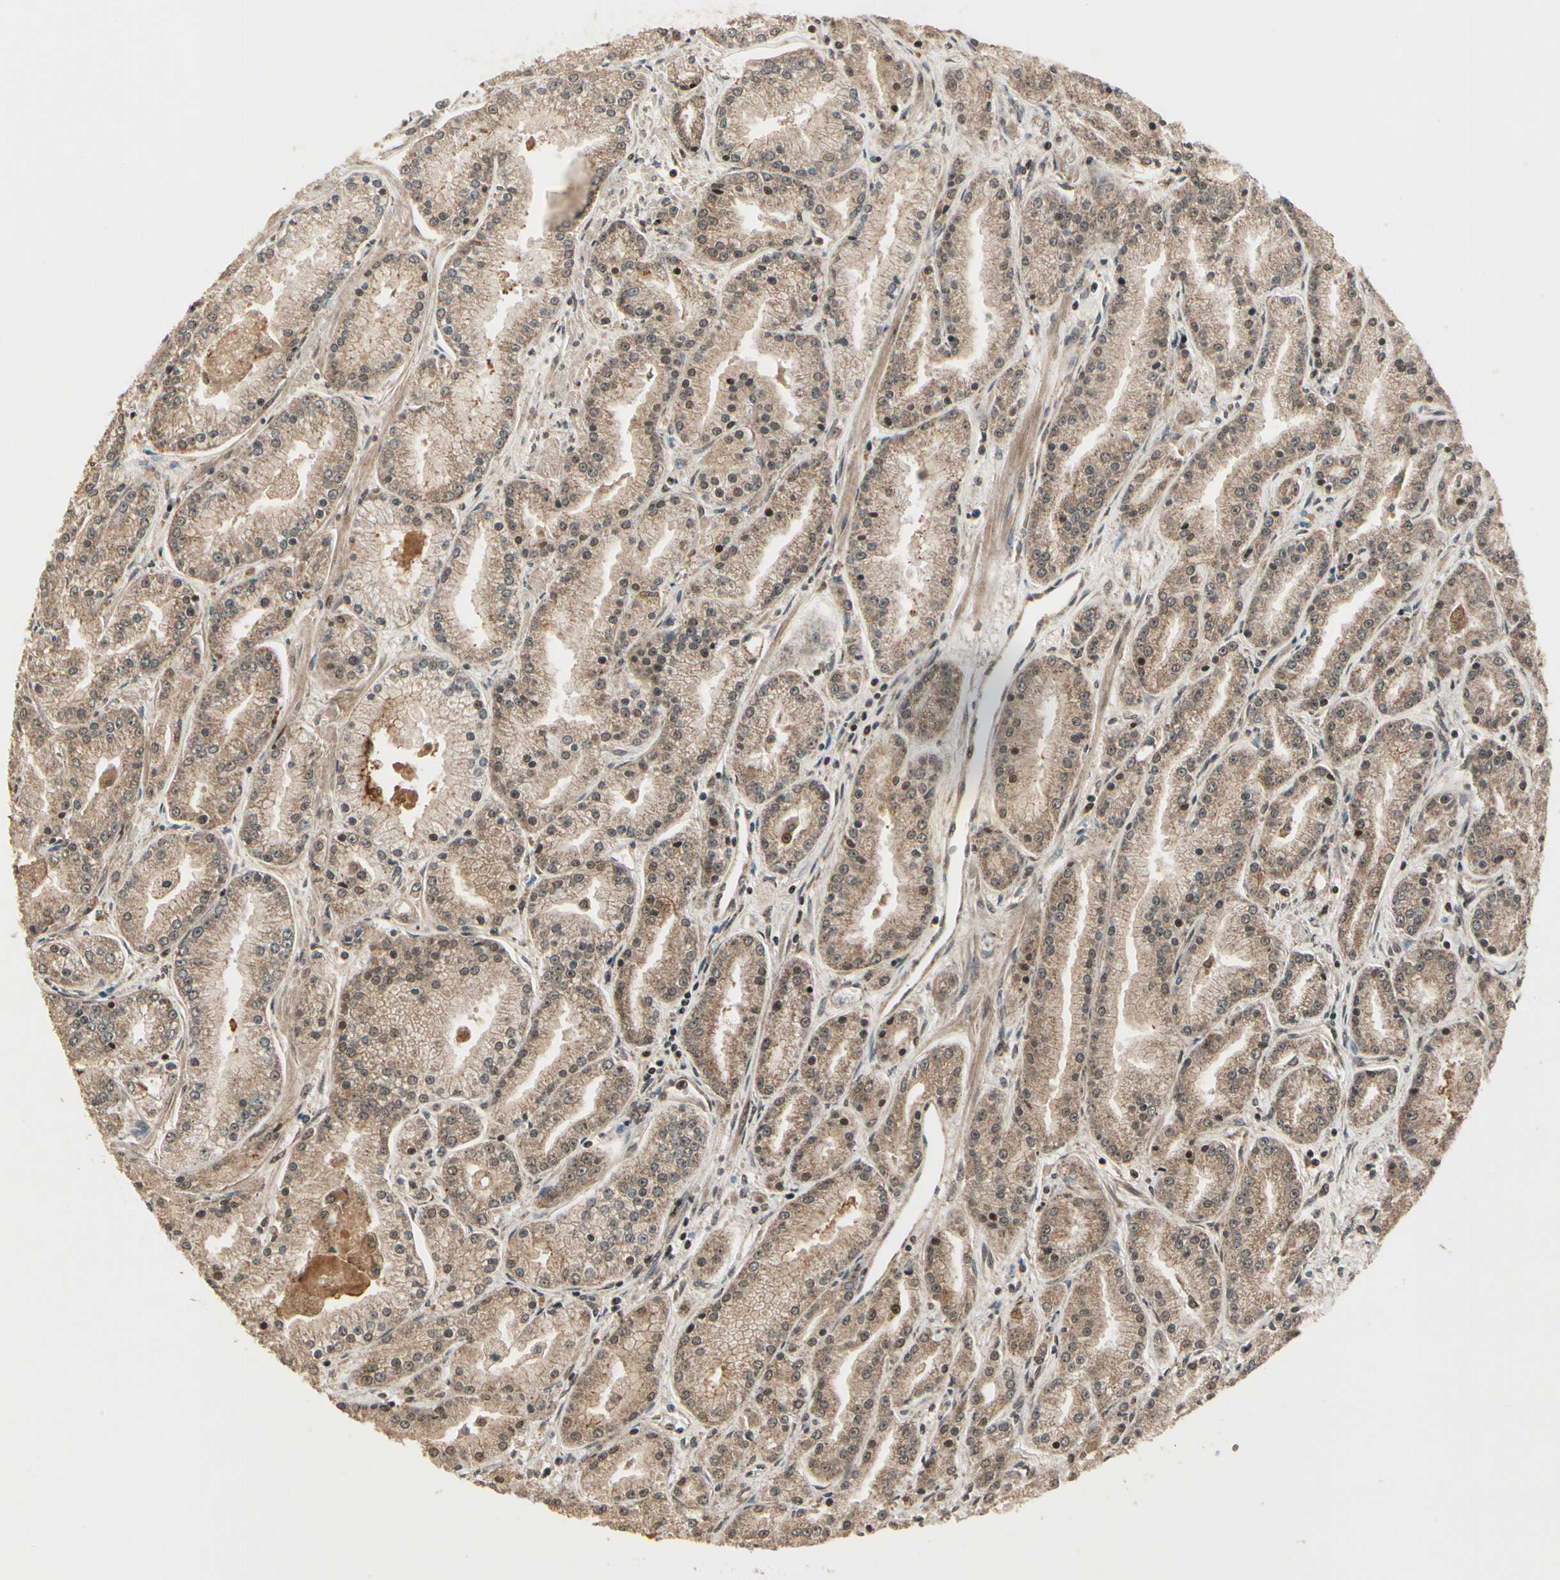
{"staining": {"intensity": "moderate", "quantity": ">75%", "location": "cytoplasmic/membranous"}, "tissue": "prostate cancer", "cell_type": "Tumor cells", "image_type": "cancer", "snomed": [{"axis": "morphology", "description": "Adenocarcinoma, High grade"}, {"axis": "topography", "description": "Prostate"}], "caption": "Prostate adenocarcinoma (high-grade) stained with a protein marker displays moderate staining in tumor cells.", "gene": "GLUL", "patient": {"sex": "male", "age": 61}}